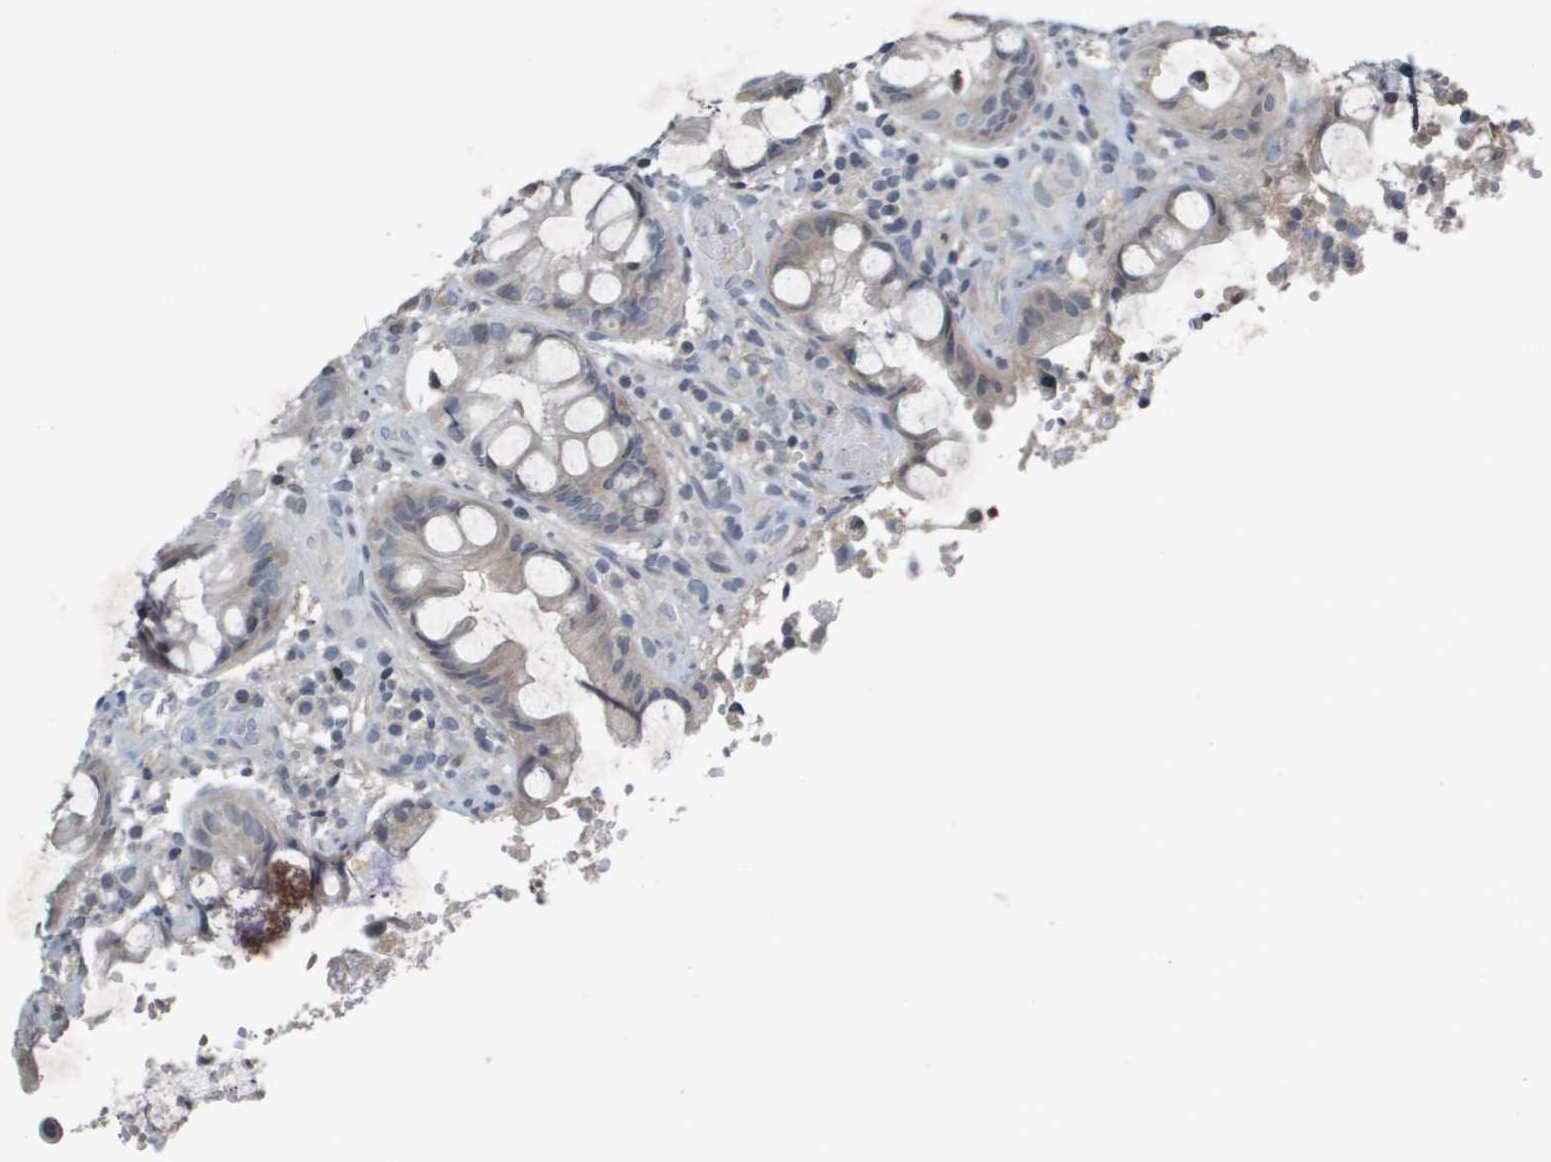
{"staining": {"intensity": "weak", "quantity": "<25%", "location": "cytoplasmic/membranous"}, "tissue": "colorectal cancer", "cell_type": "Tumor cells", "image_type": "cancer", "snomed": [{"axis": "morphology", "description": "Adenocarcinoma, NOS"}, {"axis": "topography", "description": "Colon"}], "caption": "Protein analysis of colorectal cancer (adenocarcinoma) displays no significant positivity in tumor cells.", "gene": "CAPN11", "patient": {"sex": "female", "age": 57}}